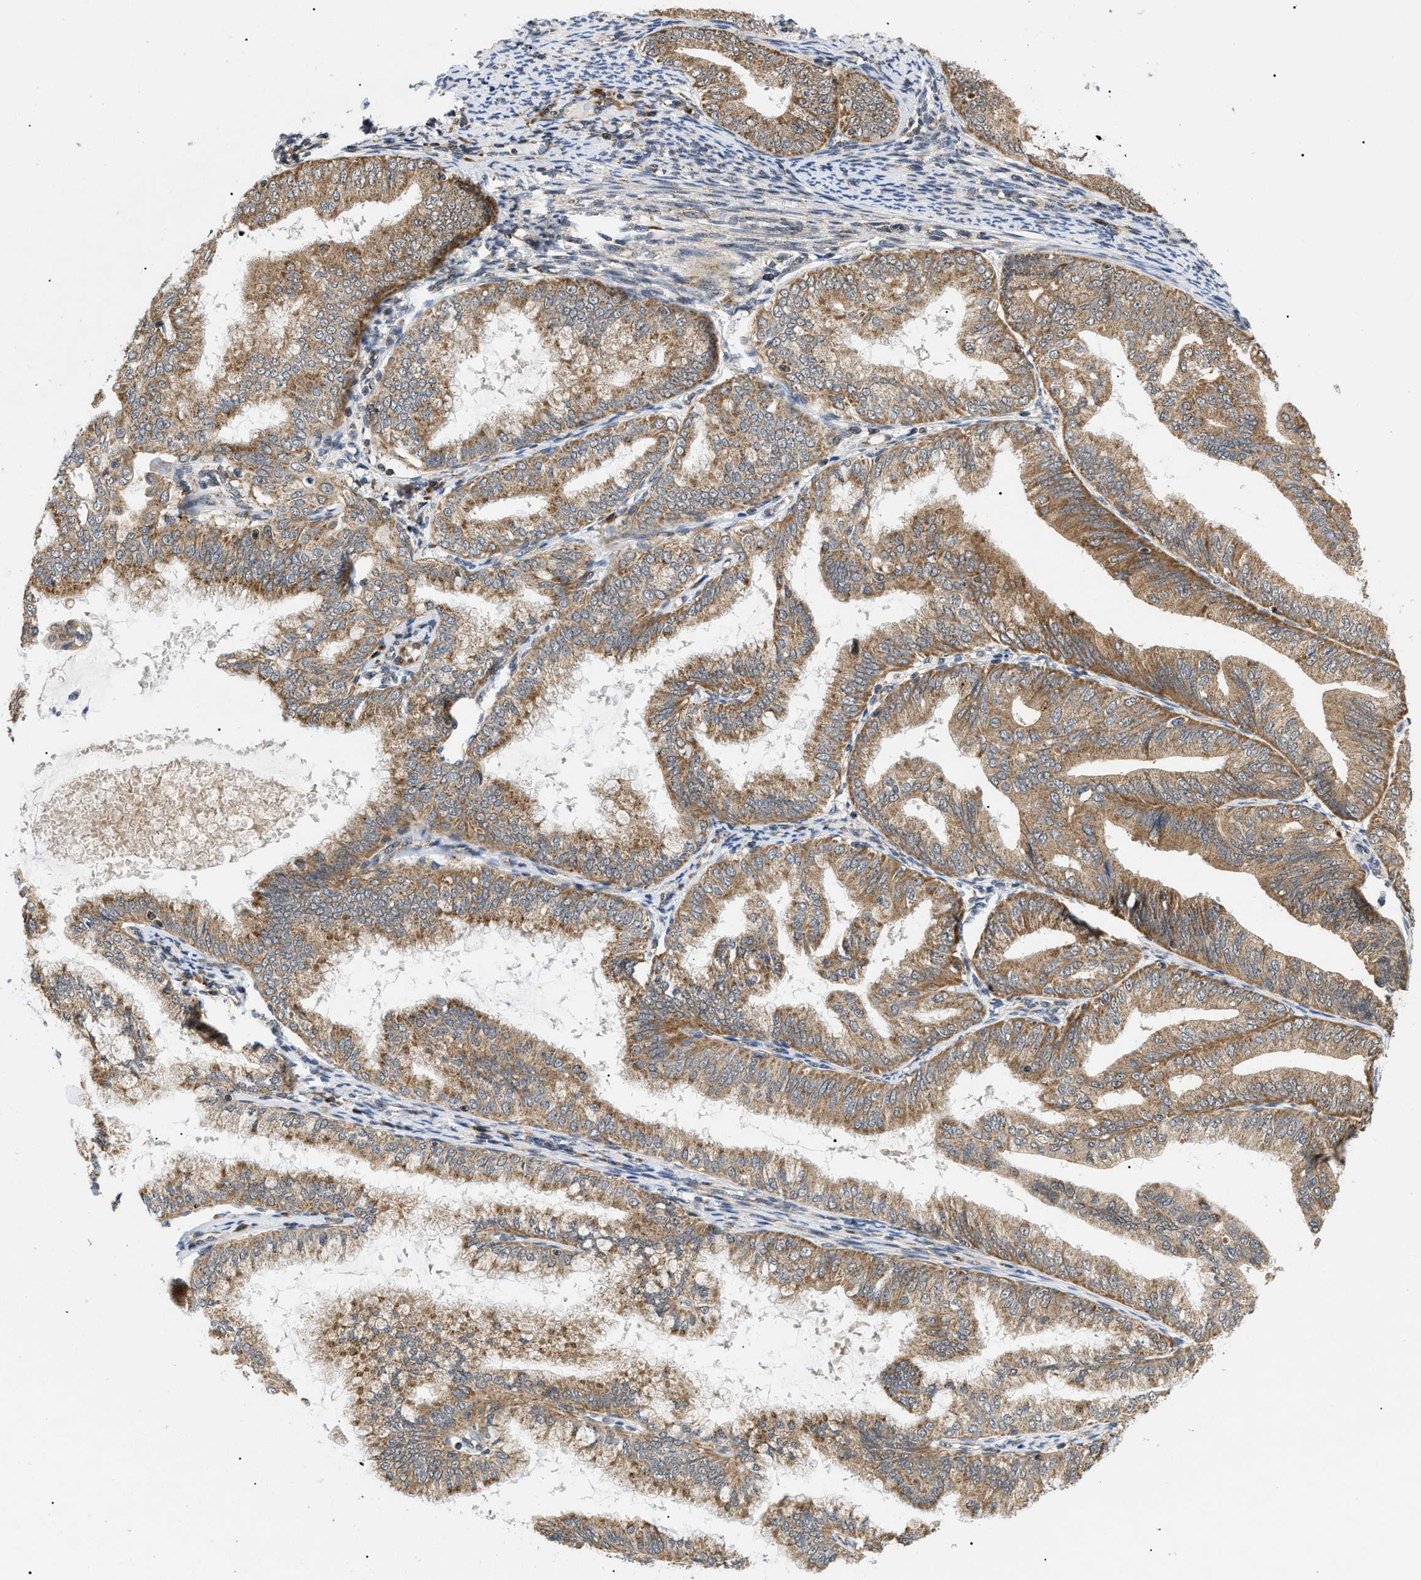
{"staining": {"intensity": "moderate", "quantity": ">75%", "location": "cytoplasmic/membranous"}, "tissue": "endometrial cancer", "cell_type": "Tumor cells", "image_type": "cancer", "snomed": [{"axis": "morphology", "description": "Adenocarcinoma, NOS"}, {"axis": "topography", "description": "Endometrium"}], "caption": "An image of endometrial adenocarcinoma stained for a protein shows moderate cytoplasmic/membranous brown staining in tumor cells.", "gene": "ZBTB11", "patient": {"sex": "female", "age": 63}}